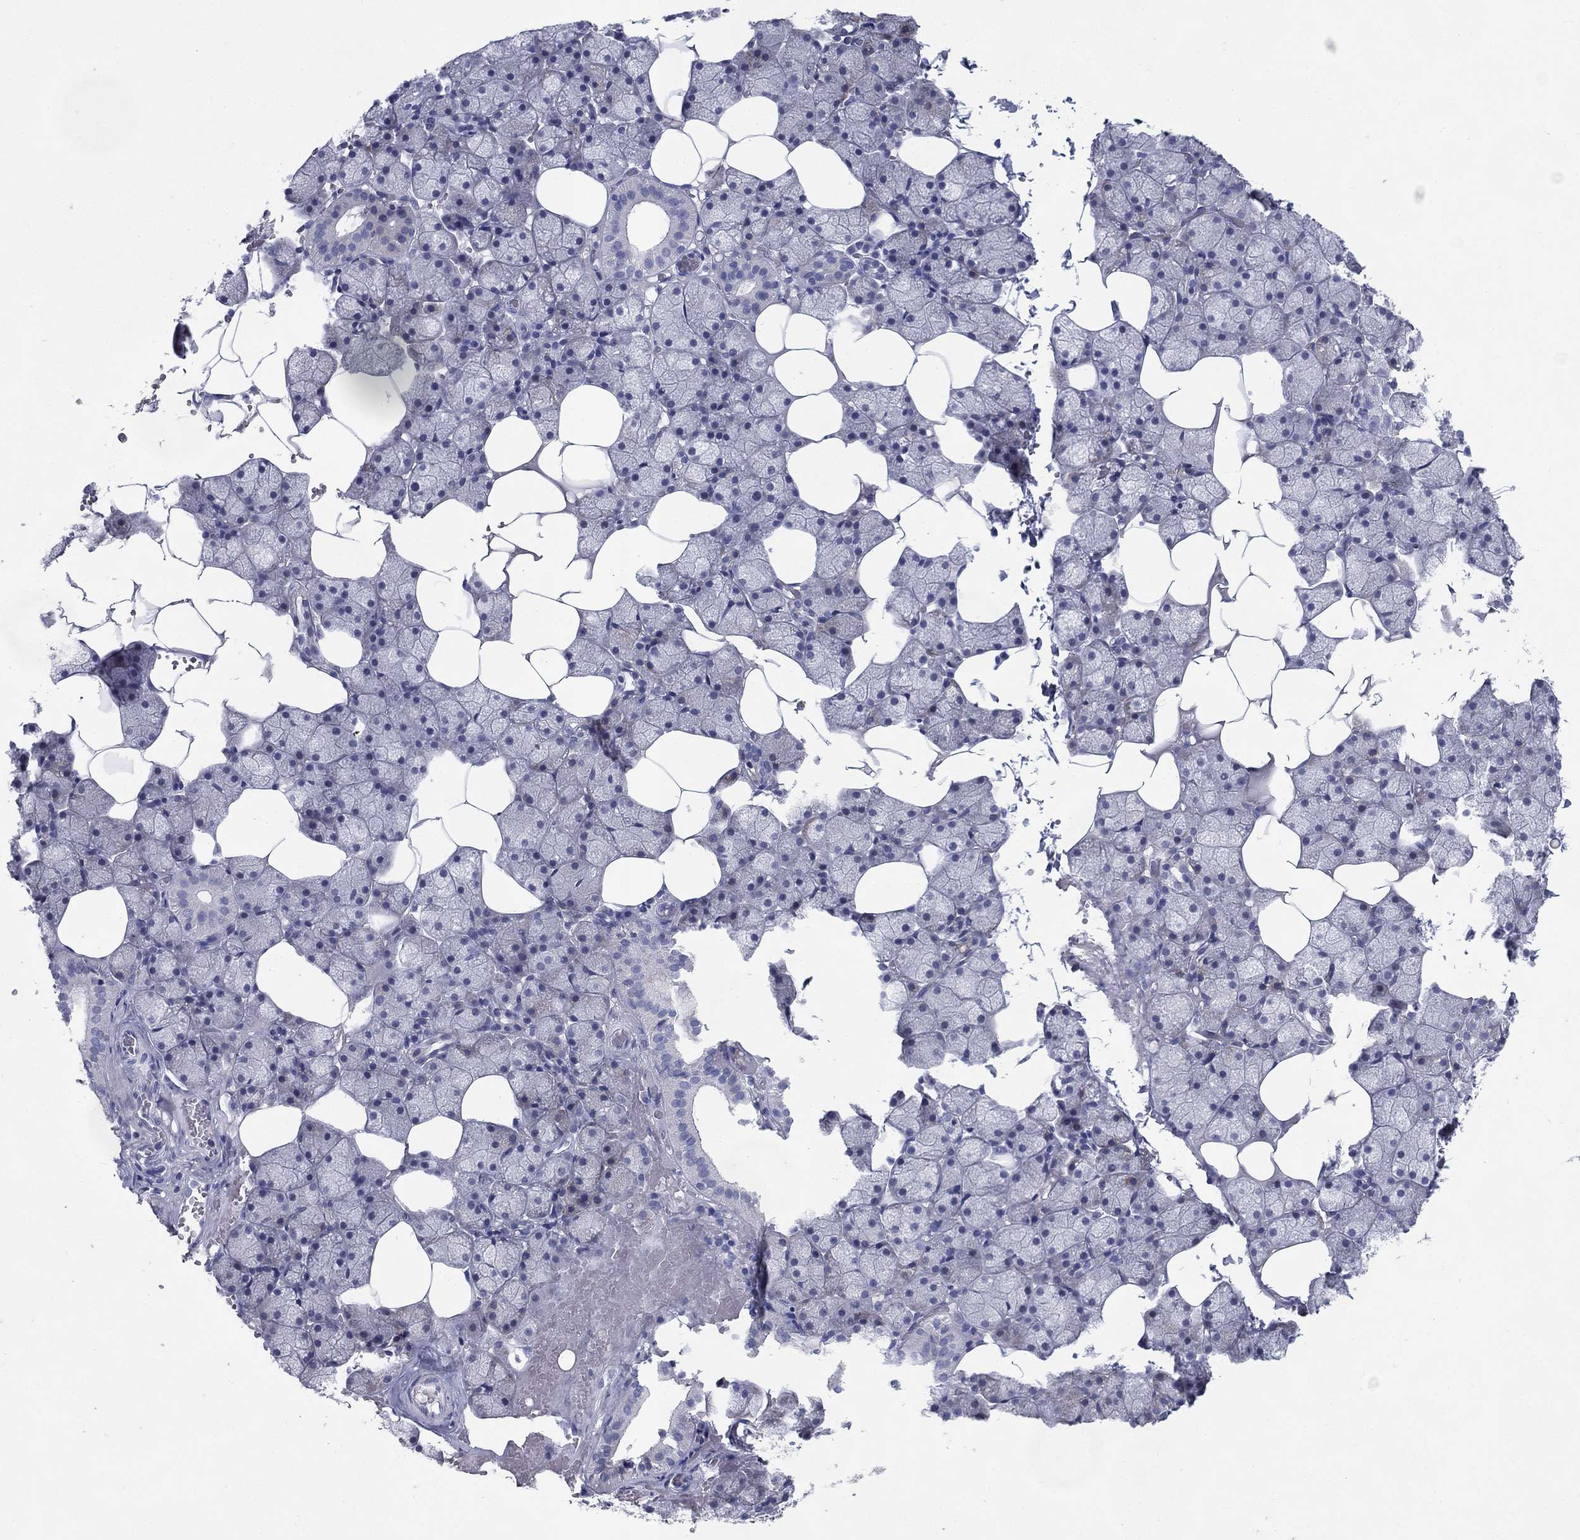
{"staining": {"intensity": "negative", "quantity": "none", "location": "none"}, "tissue": "salivary gland", "cell_type": "Glandular cells", "image_type": "normal", "snomed": [{"axis": "morphology", "description": "Normal tissue, NOS"}, {"axis": "topography", "description": "Salivary gland"}], "caption": "IHC histopathology image of benign salivary gland: human salivary gland stained with DAB shows no significant protein staining in glandular cells.", "gene": "KIF2C", "patient": {"sex": "male", "age": 38}}